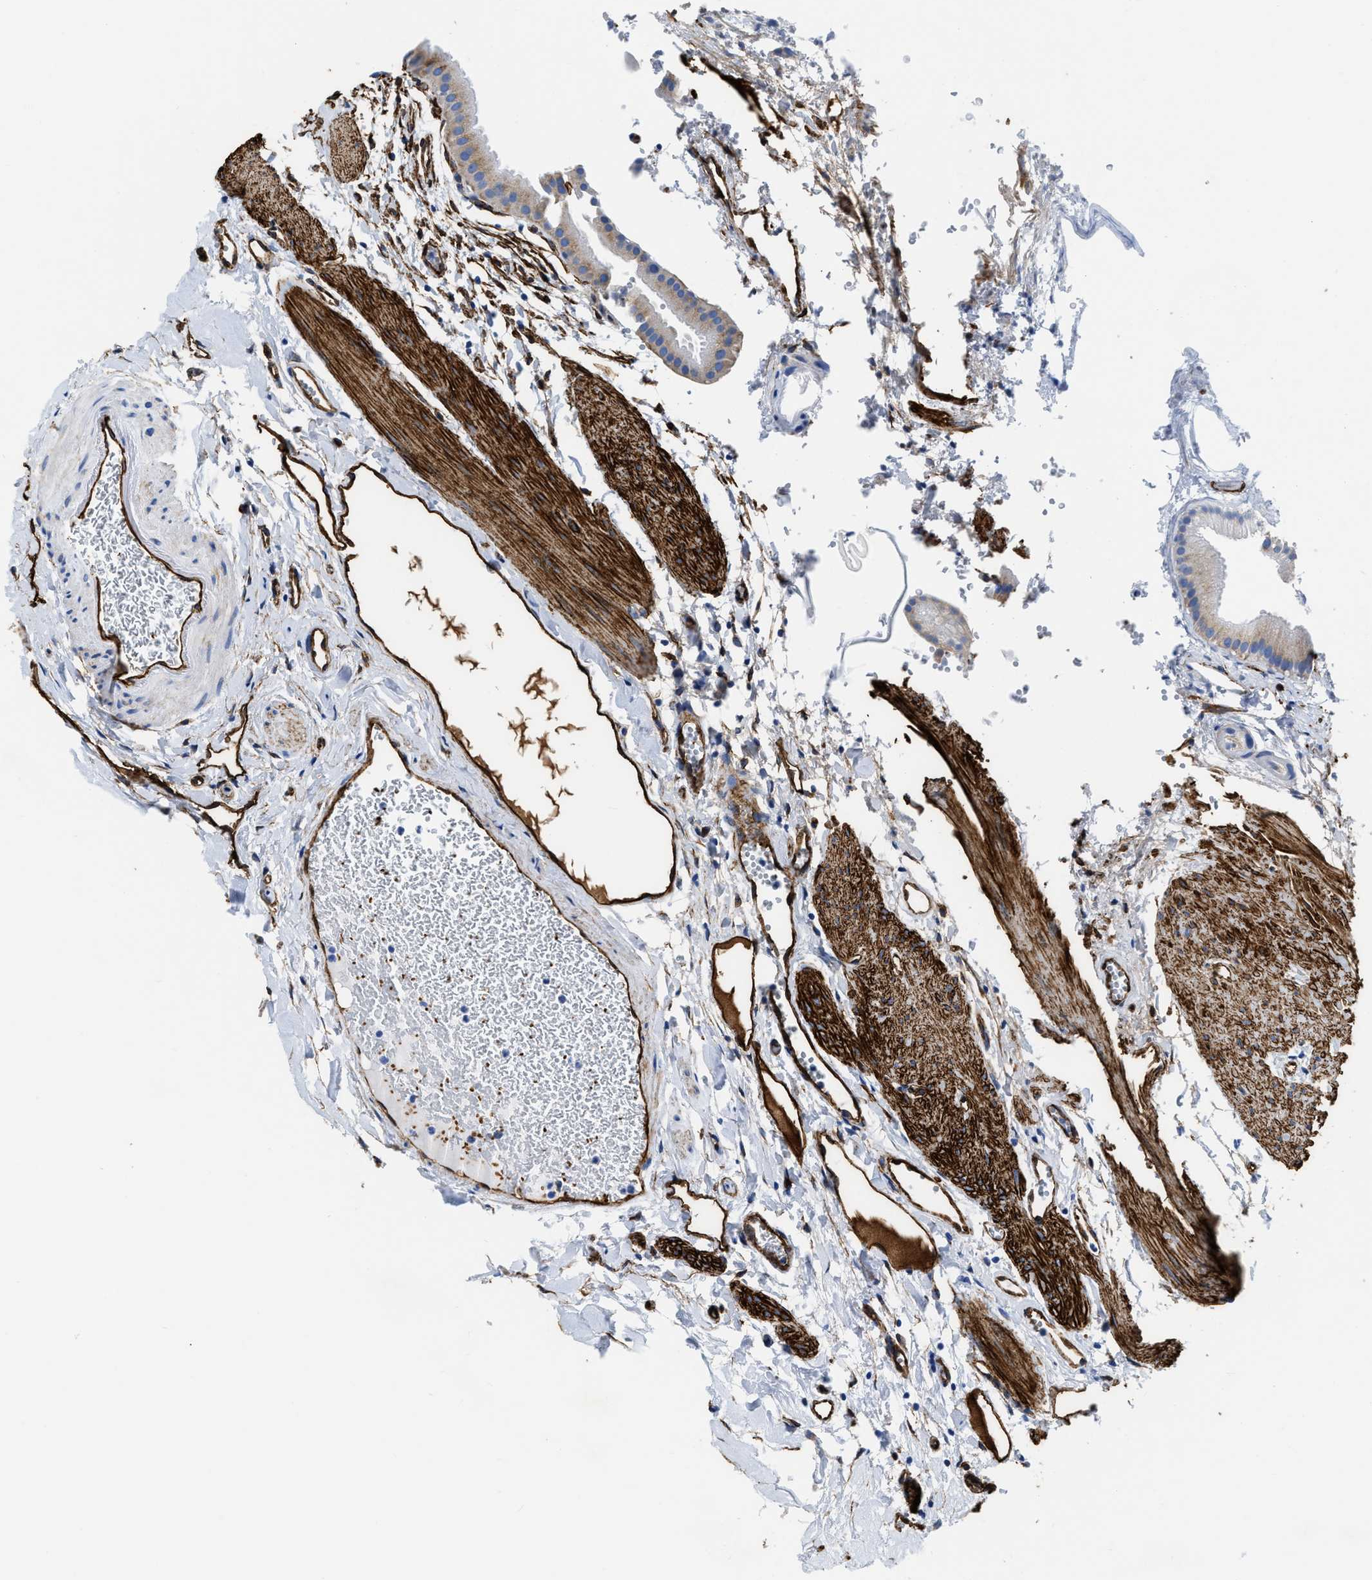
{"staining": {"intensity": "weak", "quantity": "25%-75%", "location": "cytoplasmic/membranous"}, "tissue": "gallbladder", "cell_type": "Glandular cells", "image_type": "normal", "snomed": [{"axis": "morphology", "description": "Normal tissue, NOS"}, {"axis": "topography", "description": "Gallbladder"}], "caption": "A low amount of weak cytoplasmic/membranous expression is identified in about 25%-75% of glandular cells in benign gallbladder. (IHC, brightfield microscopy, high magnification).", "gene": "TVP23B", "patient": {"sex": "female", "age": 64}}